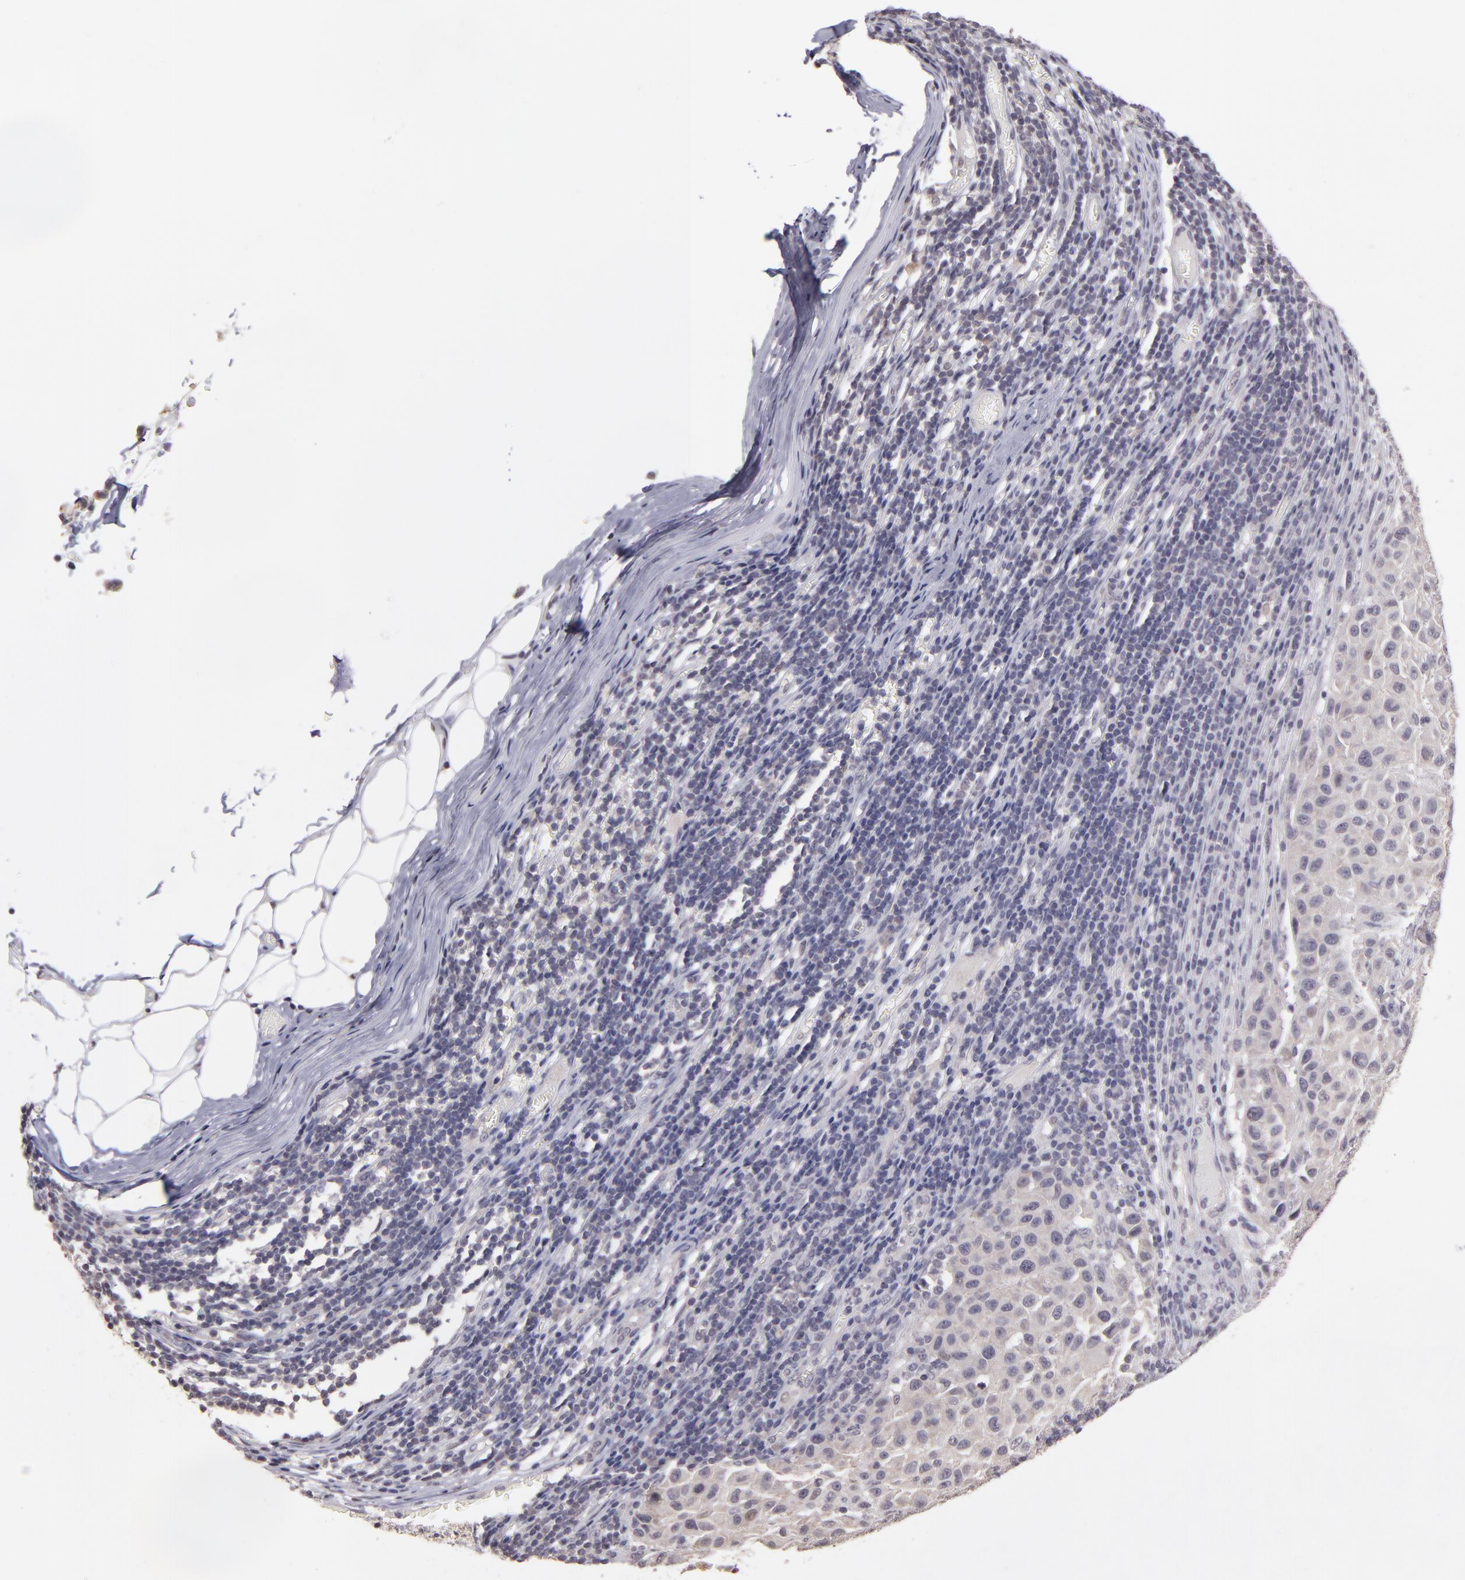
{"staining": {"intensity": "weak", "quantity": ">75%", "location": "cytoplasmic/membranous"}, "tissue": "melanoma", "cell_type": "Tumor cells", "image_type": "cancer", "snomed": [{"axis": "morphology", "description": "Malignant melanoma, Metastatic site"}, {"axis": "topography", "description": "Lymph node"}], "caption": "High-power microscopy captured an immunohistochemistry (IHC) histopathology image of malignant melanoma (metastatic site), revealing weak cytoplasmic/membranous positivity in about >75% of tumor cells.", "gene": "NRXN3", "patient": {"sex": "male", "age": 61}}